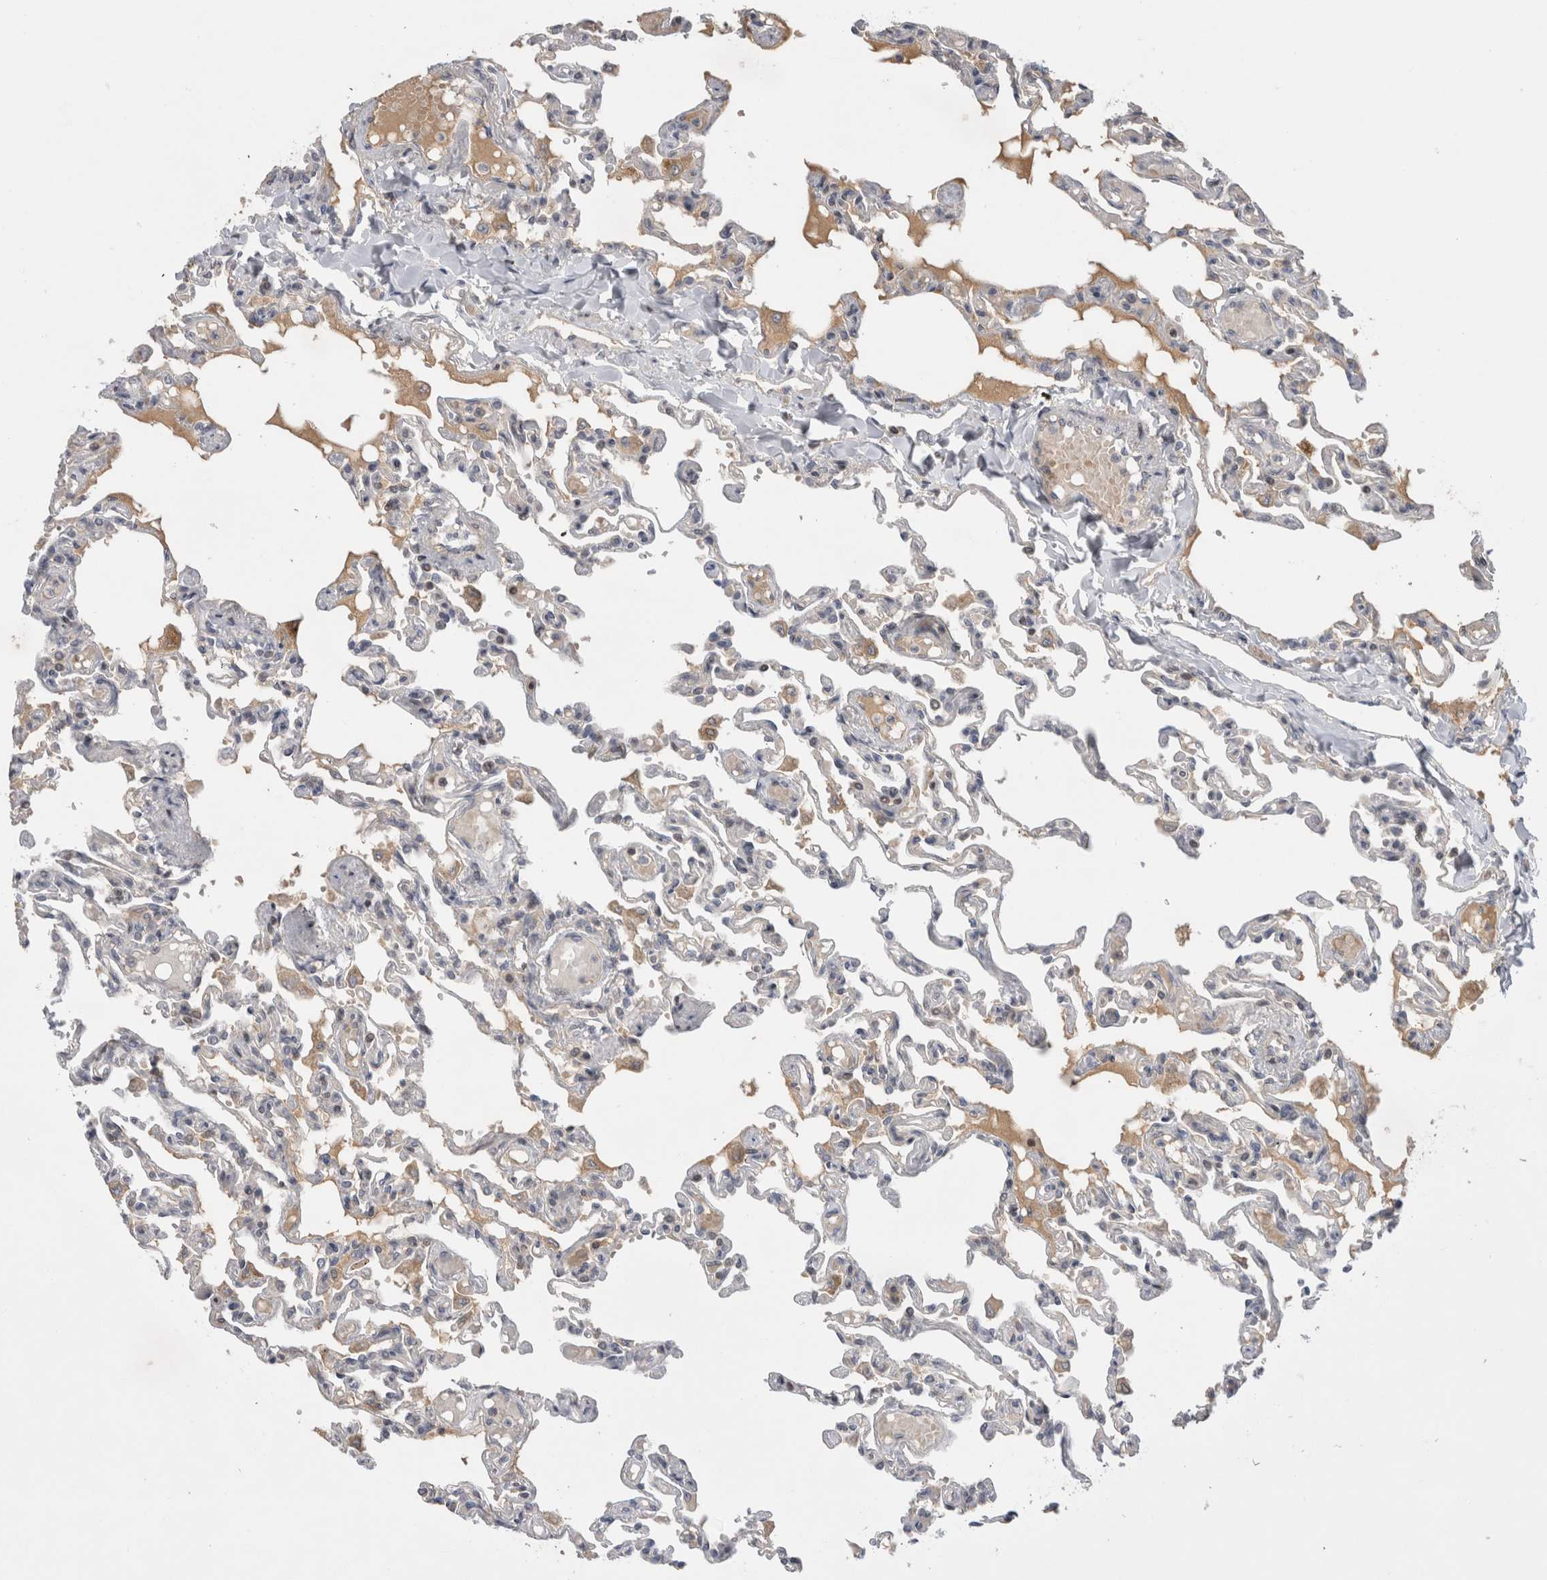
{"staining": {"intensity": "negative", "quantity": "none", "location": "none"}, "tissue": "lung", "cell_type": "Alveolar cells", "image_type": "normal", "snomed": [{"axis": "morphology", "description": "Normal tissue, NOS"}, {"axis": "topography", "description": "Lung"}], "caption": "This is an IHC micrograph of benign lung. There is no expression in alveolar cells.", "gene": "PLEKHM1", "patient": {"sex": "male", "age": 21}}